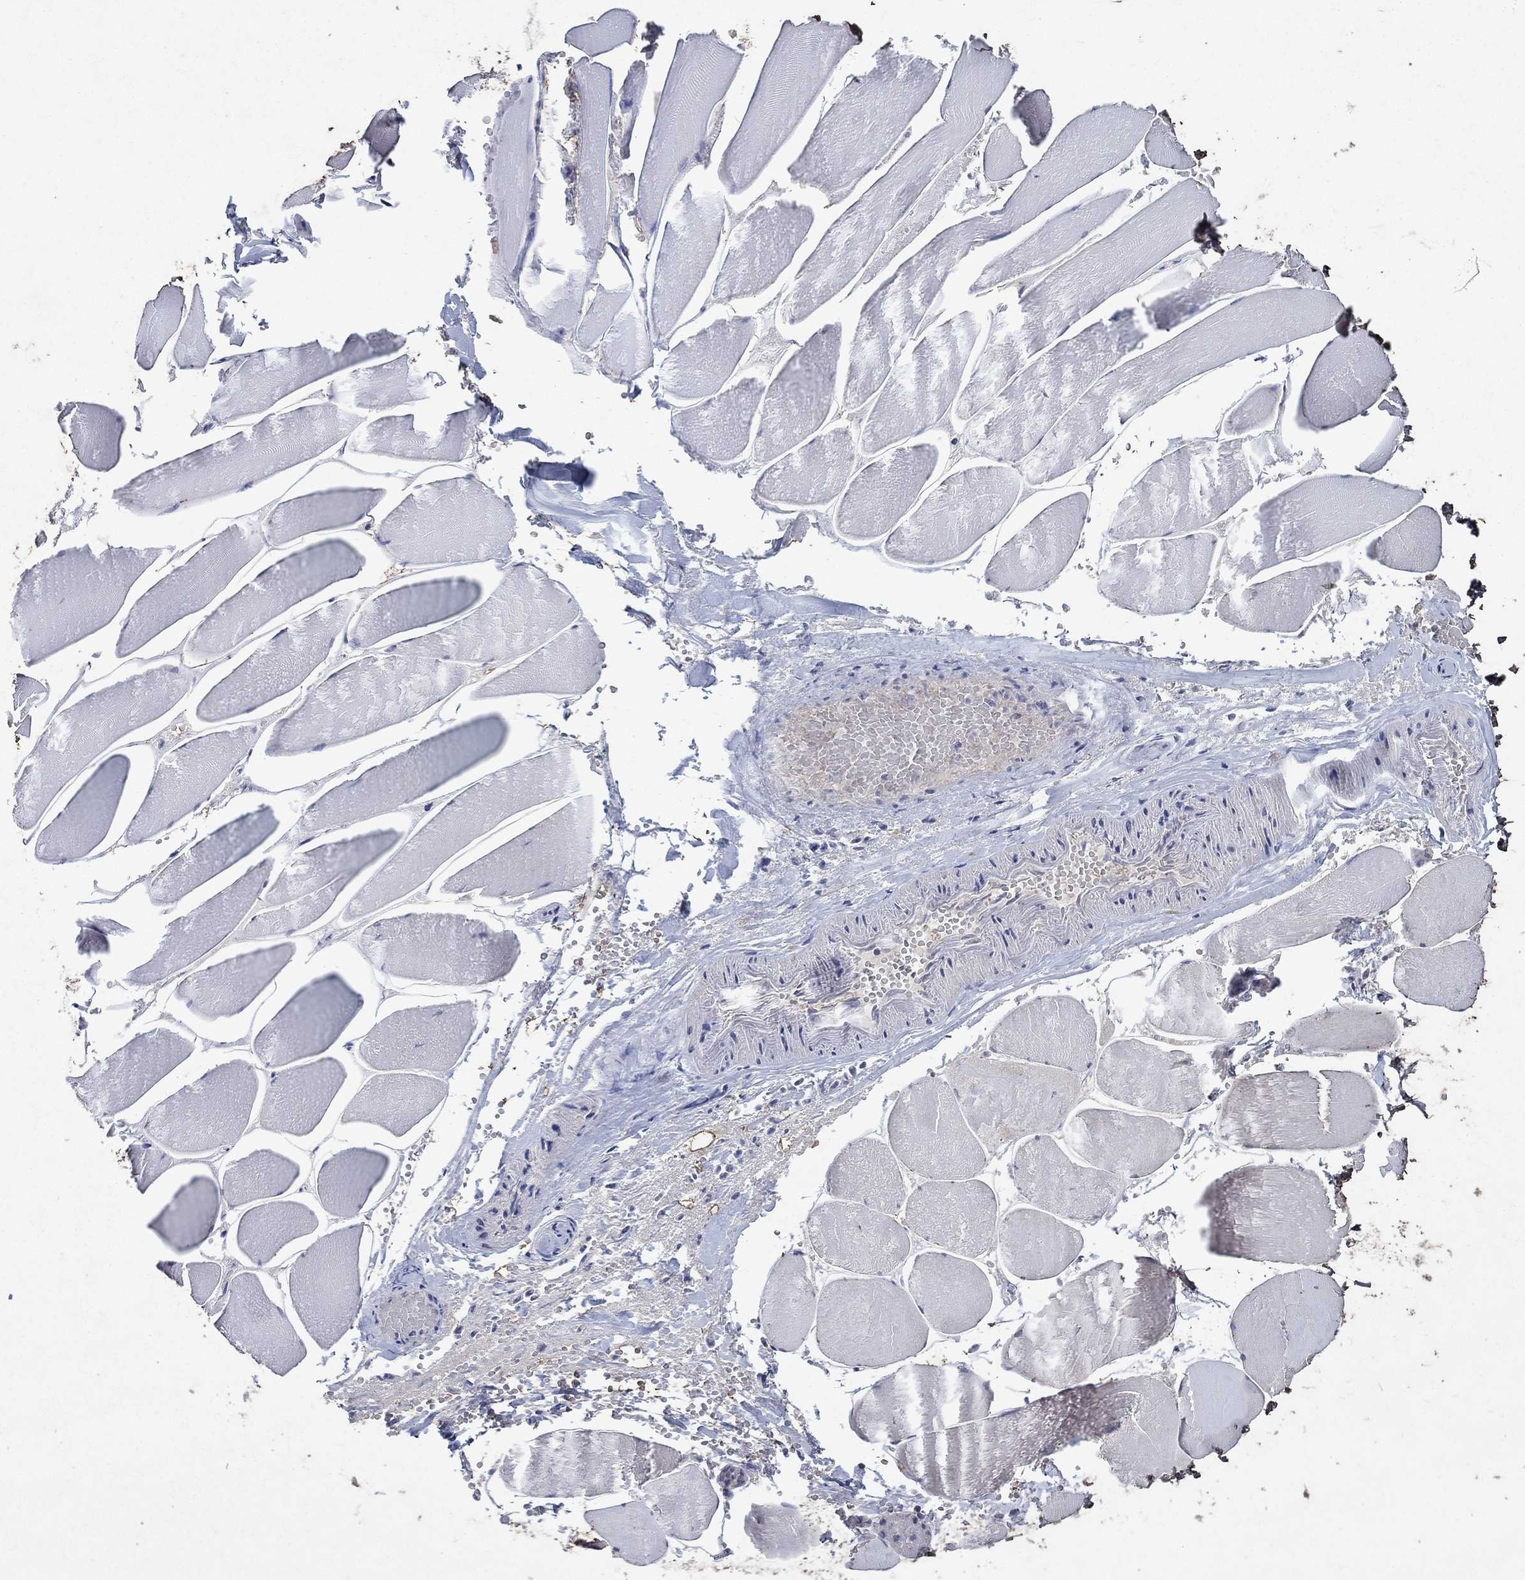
{"staining": {"intensity": "negative", "quantity": "none", "location": "none"}, "tissue": "skeletal muscle", "cell_type": "Myocytes", "image_type": "normal", "snomed": [{"axis": "morphology", "description": "Normal tissue, NOS"}, {"axis": "morphology", "description": "Malignant melanoma, Metastatic site"}, {"axis": "topography", "description": "Skeletal muscle"}], "caption": "IHC micrograph of unremarkable human skeletal muscle stained for a protein (brown), which exhibits no expression in myocytes. (Brightfield microscopy of DAB (3,3'-diaminobenzidine) immunohistochemistry at high magnification).", "gene": "FRG1", "patient": {"sex": "male", "age": 50}}